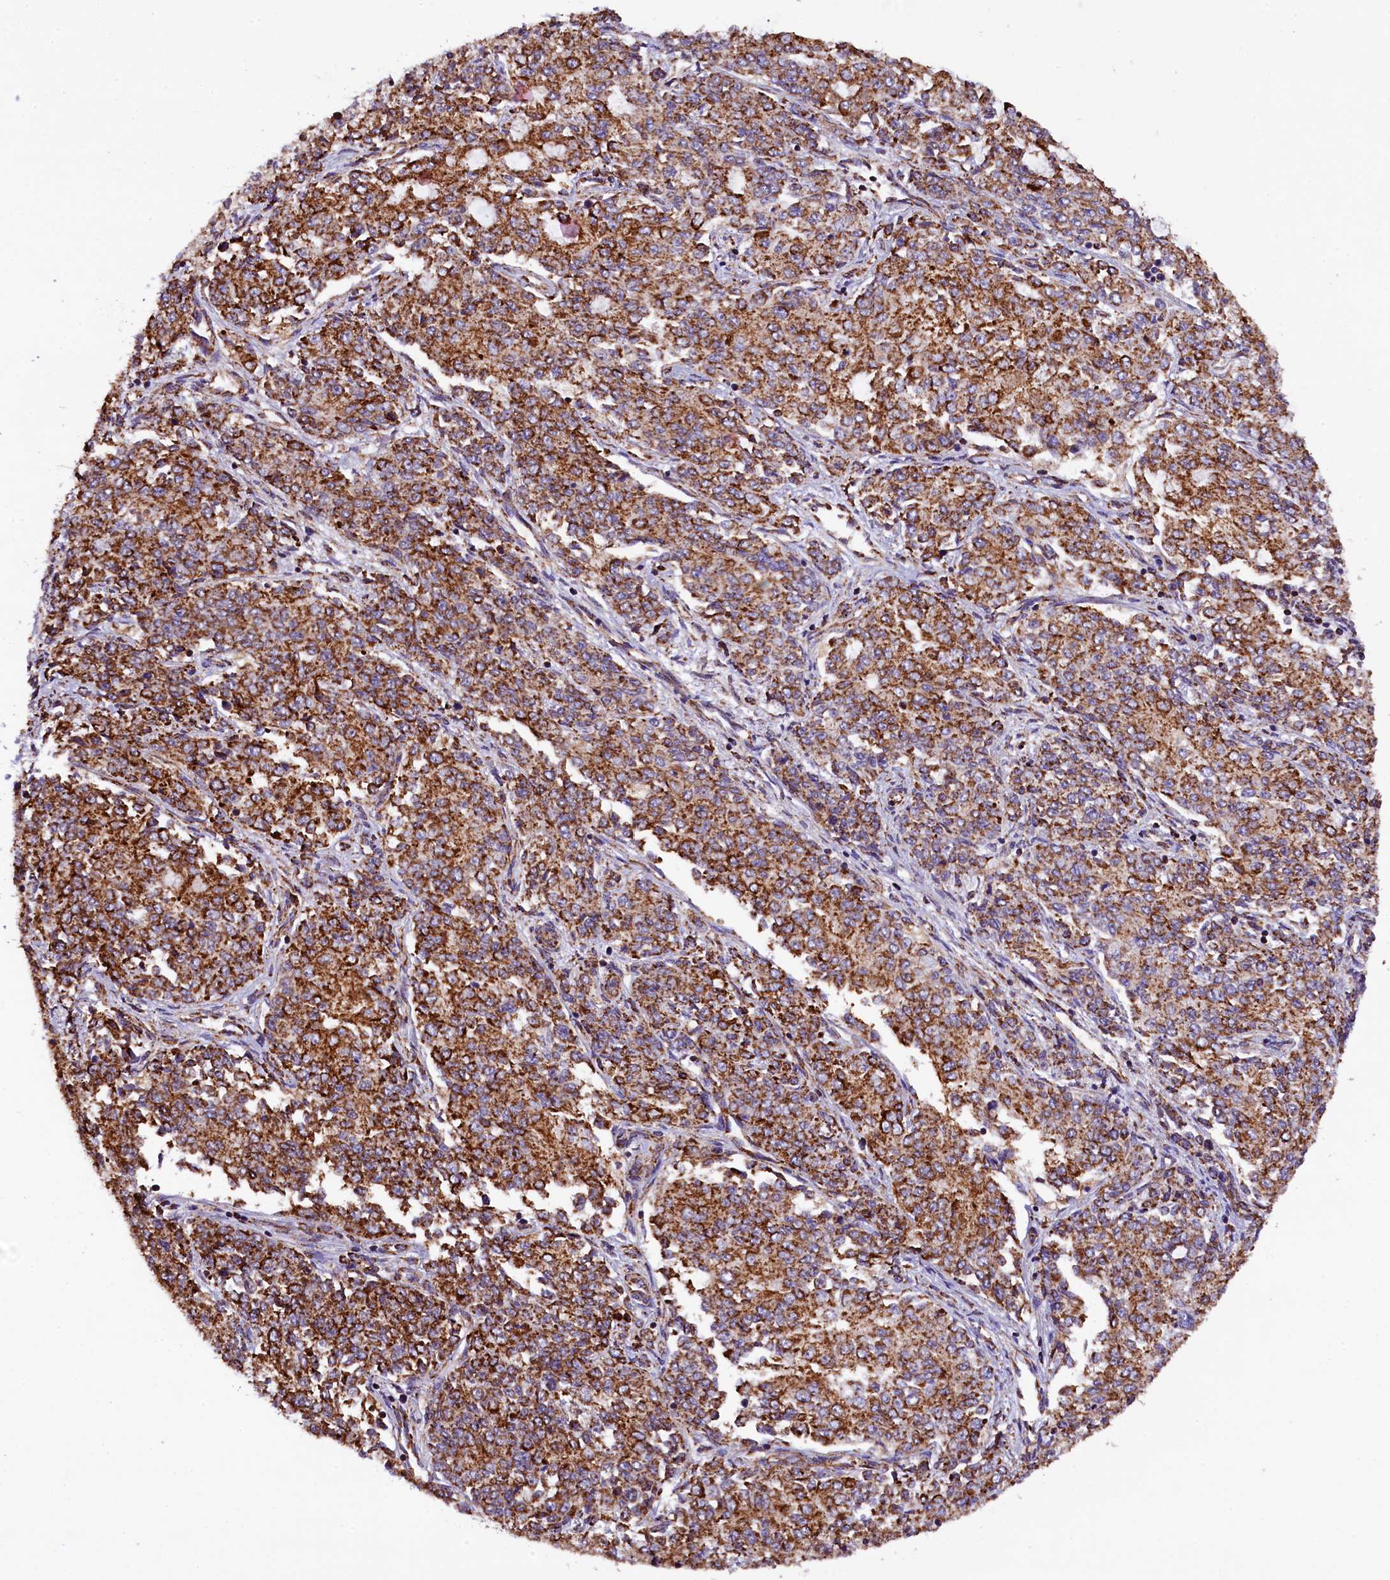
{"staining": {"intensity": "moderate", "quantity": ">75%", "location": "cytoplasmic/membranous"}, "tissue": "endometrial cancer", "cell_type": "Tumor cells", "image_type": "cancer", "snomed": [{"axis": "morphology", "description": "Adenocarcinoma, NOS"}, {"axis": "topography", "description": "Endometrium"}], "caption": "About >75% of tumor cells in adenocarcinoma (endometrial) display moderate cytoplasmic/membranous protein expression as visualized by brown immunohistochemical staining.", "gene": "KLC2", "patient": {"sex": "female", "age": 50}}